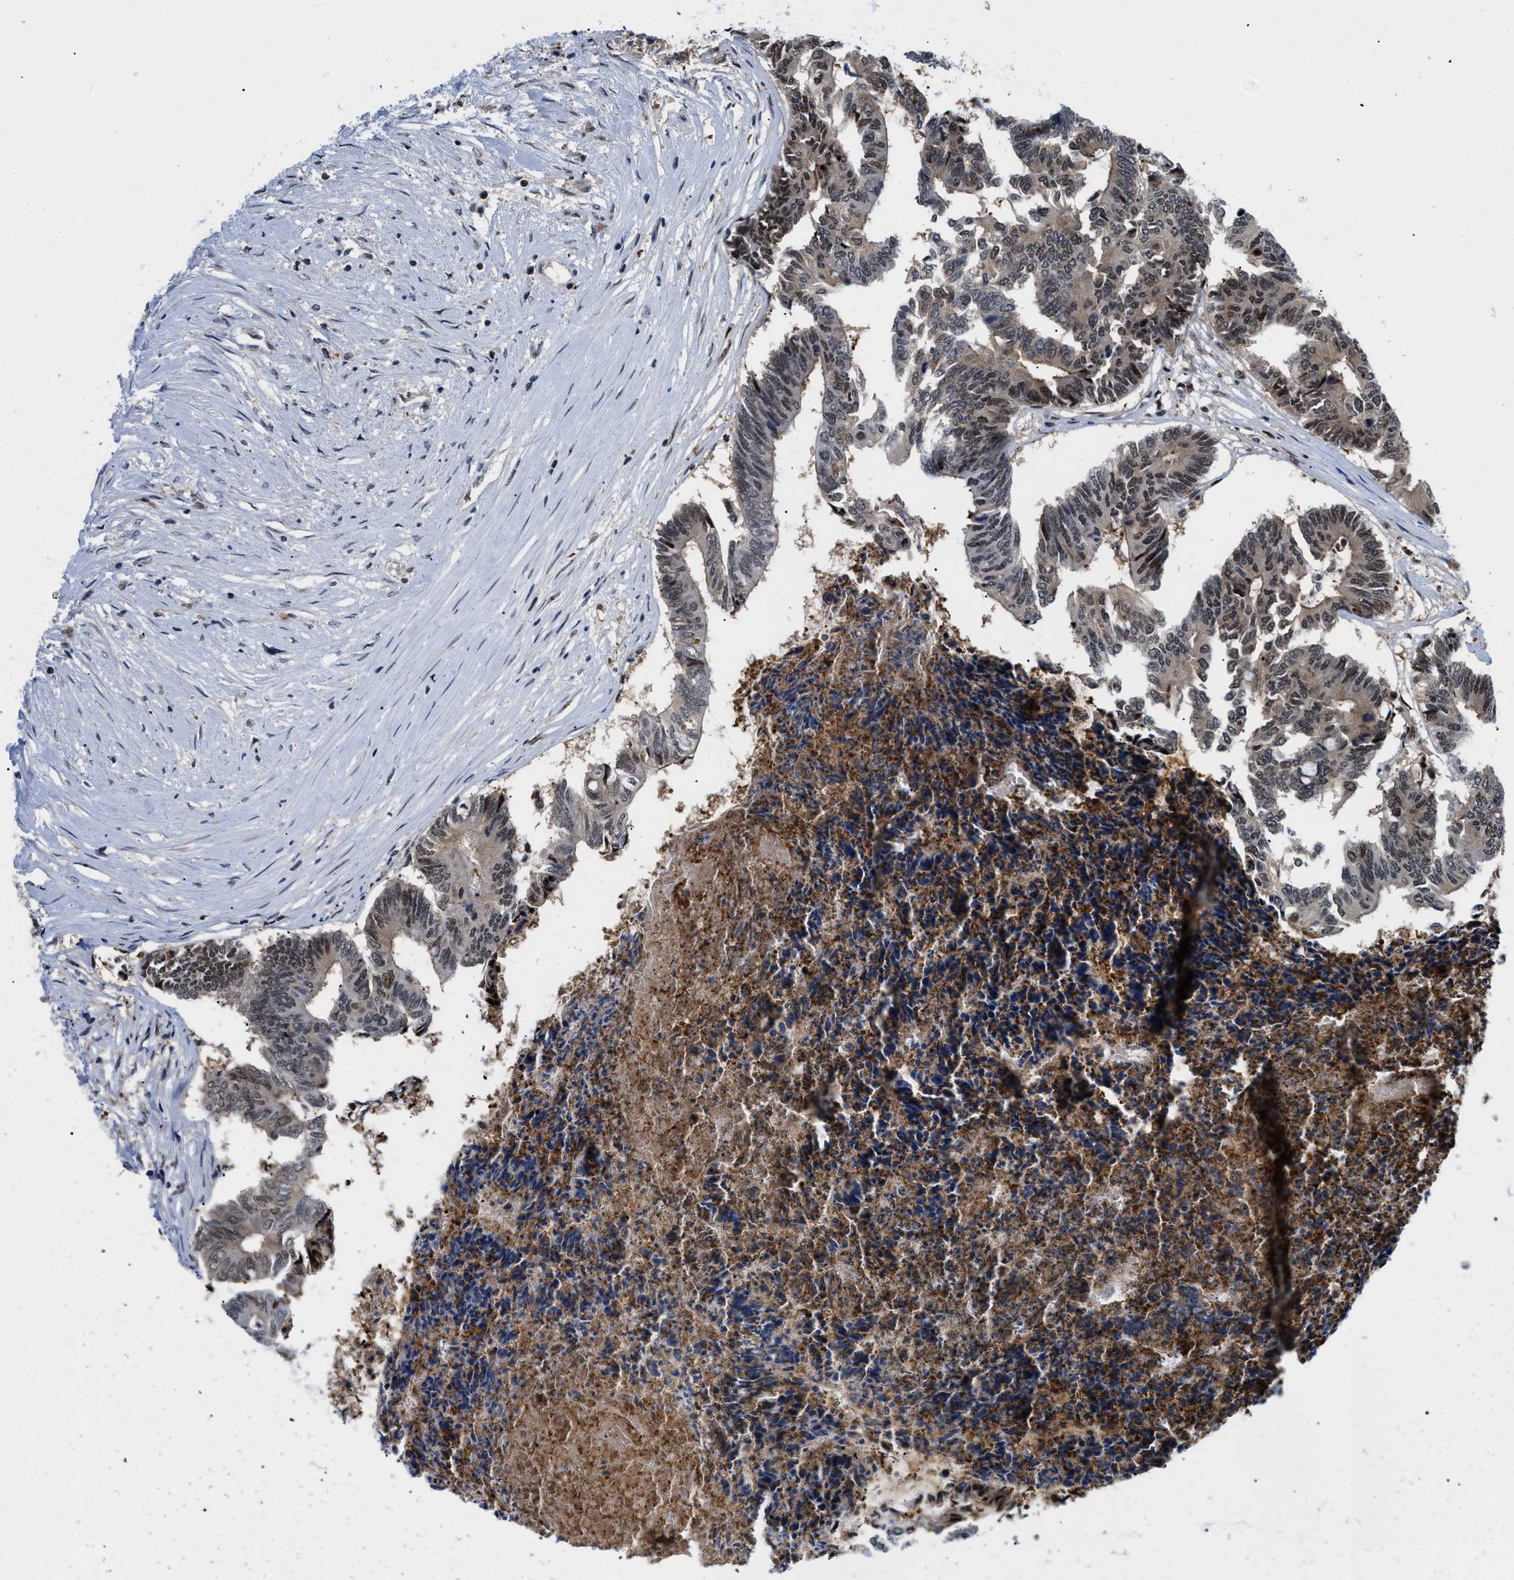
{"staining": {"intensity": "moderate", "quantity": "25%-75%", "location": "nuclear"}, "tissue": "colorectal cancer", "cell_type": "Tumor cells", "image_type": "cancer", "snomed": [{"axis": "morphology", "description": "Adenocarcinoma, NOS"}, {"axis": "topography", "description": "Rectum"}], "caption": "This photomicrograph exhibits immunohistochemistry staining of human colorectal adenocarcinoma, with medium moderate nuclear positivity in approximately 25%-75% of tumor cells.", "gene": "SLC29A2", "patient": {"sex": "male", "age": 63}}